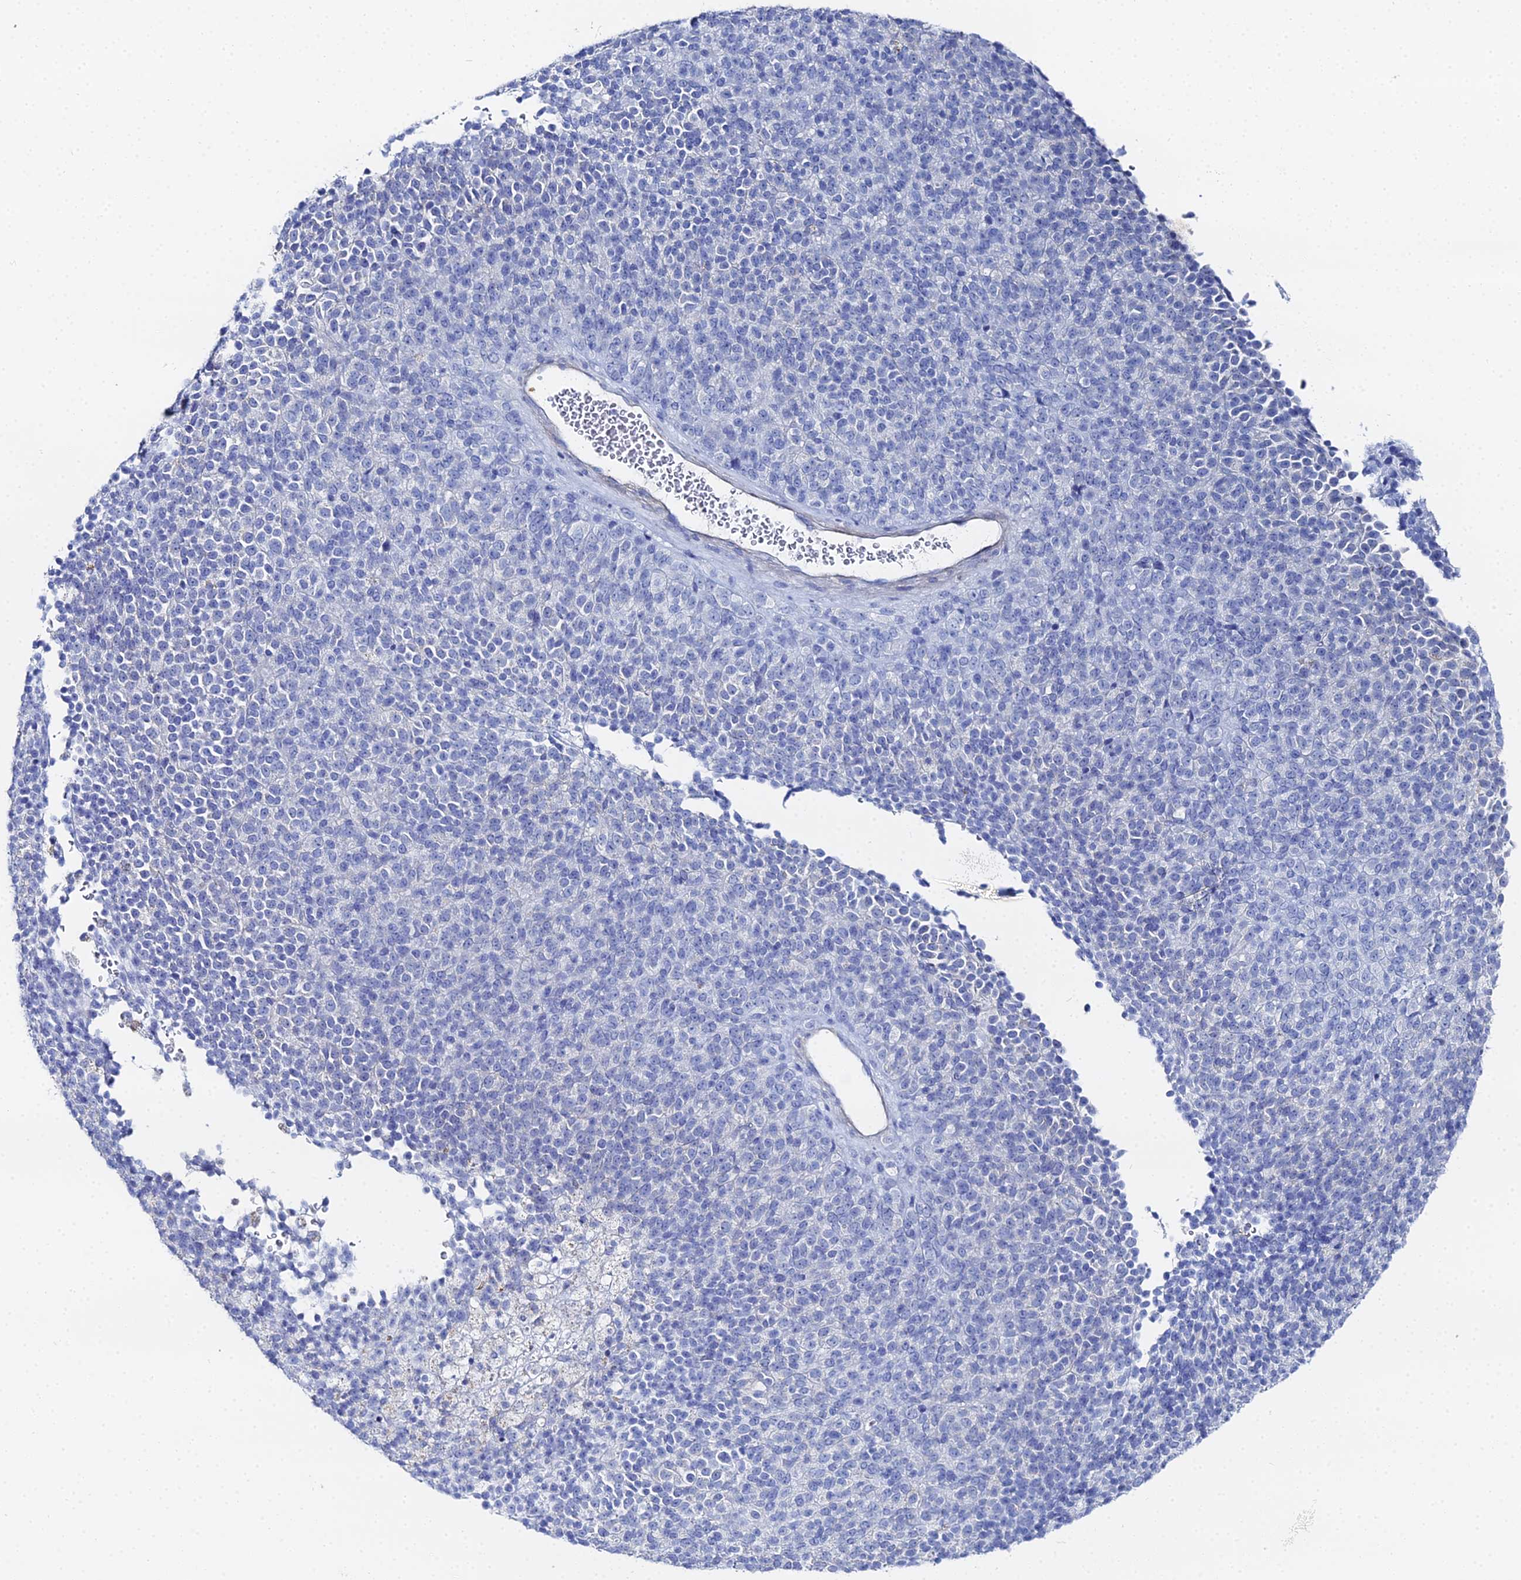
{"staining": {"intensity": "negative", "quantity": "none", "location": "none"}, "tissue": "melanoma", "cell_type": "Tumor cells", "image_type": "cancer", "snomed": [{"axis": "morphology", "description": "Malignant melanoma, Metastatic site"}, {"axis": "topography", "description": "Brain"}], "caption": "Melanoma was stained to show a protein in brown. There is no significant expression in tumor cells.", "gene": "DHX34", "patient": {"sex": "female", "age": 56}}